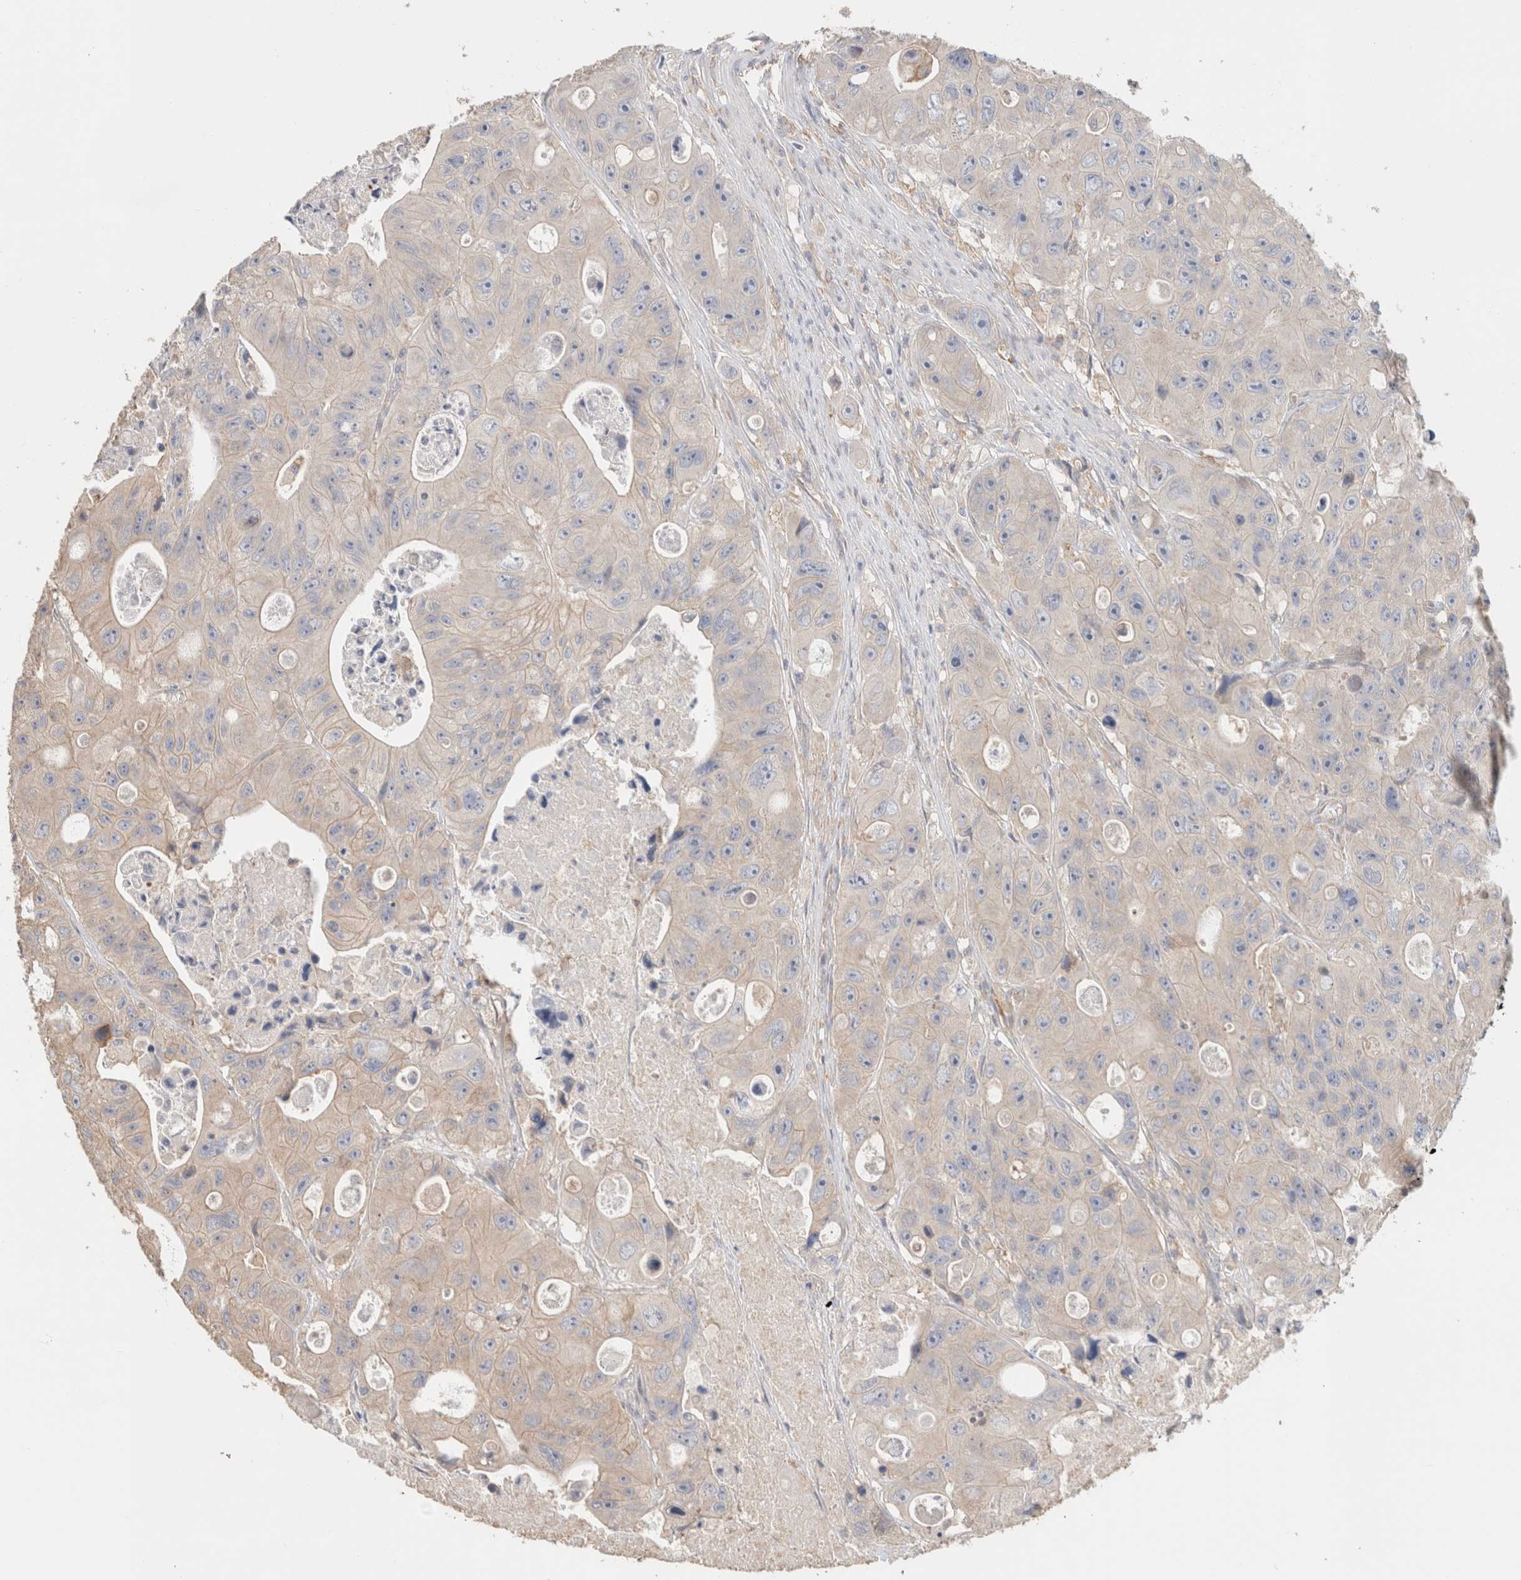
{"staining": {"intensity": "weak", "quantity": "<25%", "location": "cytoplasmic/membranous"}, "tissue": "colorectal cancer", "cell_type": "Tumor cells", "image_type": "cancer", "snomed": [{"axis": "morphology", "description": "Adenocarcinoma, NOS"}, {"axis": "topography", "description": "Colon"}], "caption": "Protein analysis of colorectal cancer shows no significant staining in tumor cells. (IHC, brightfield microscopy, high magnification).", "gene": "CFAP418", "patient": {"sex": "female", "age": 46}}